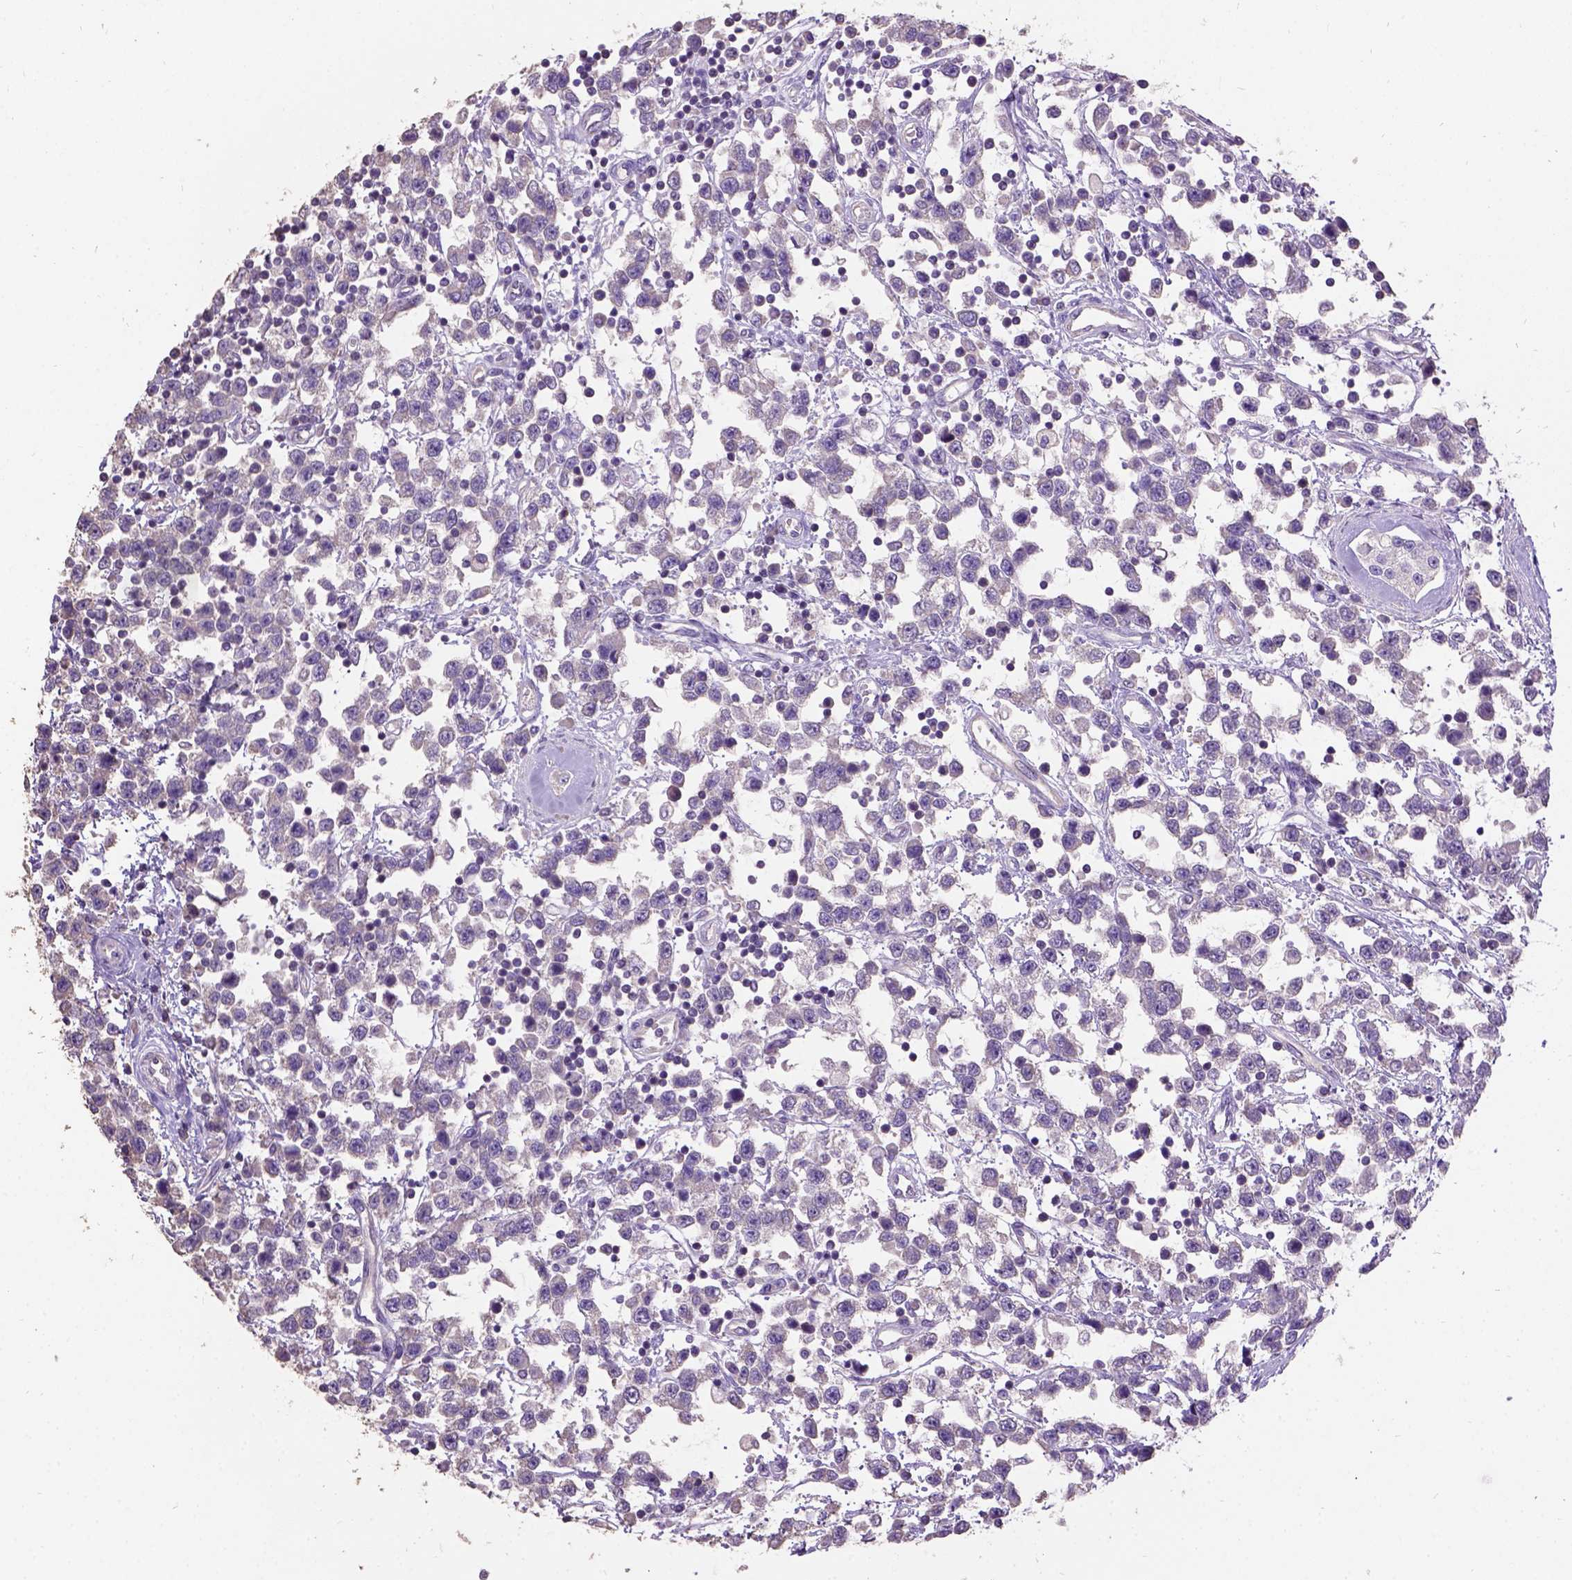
{"staining": {"intensity": "negative", "quantity": "none", "location": "none"}, "tissue": "testis cancer", "cell_type": "Tumor cells", "image_type": "cancer", "snomed": [{"axis": "morphology", "description": "Seminoma, NOS"}, {"axis": "topography", "description": "Testis"}], "caption": "High power microscopy micrograph of an immunohistochemistry (IHC) photomicrograph of testis cancer, revealing no significant positivity in tumor cells.", "gene": "DQX1", "patient": {"sex": "male", "age": 34}}